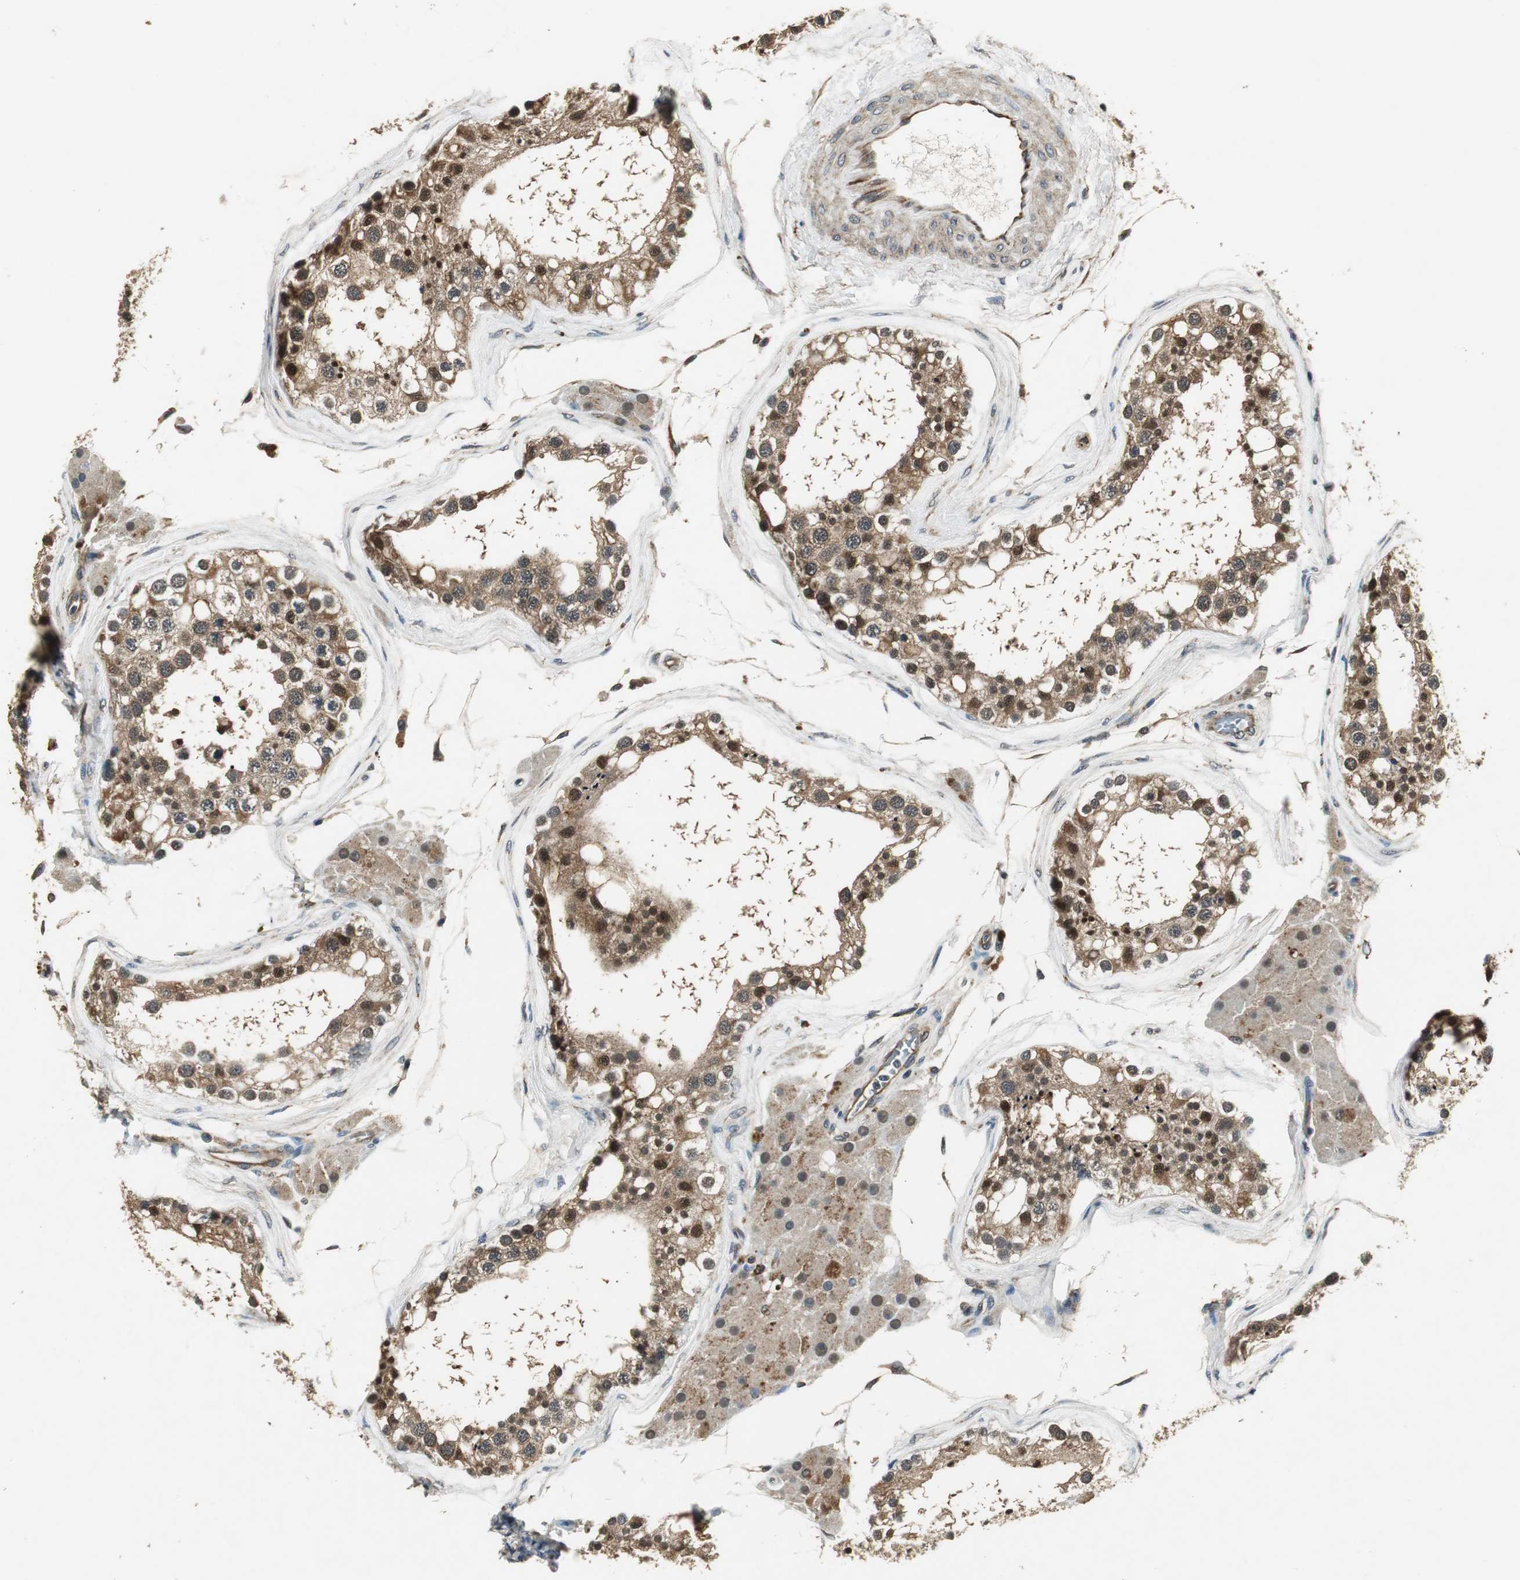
{"staining": {"intensity": "moderate", "quantity": ">75%", "location": "cytoplasmic/membranous,nuclear"}, "tissue": "testis", "cell_type": "Cells in seminiferous ducts", "image_type": "normal", "snomed": [{"axis": "morphology", "description": "Normal tissue, NOS"}, {"axis": "topography", "description": "Testis"}], "caption": "The micrograph shows staining of benign testis, revealing moderate cytoplasmic/membranous,nuclear protein expression (brown color) within cells in seminiferous ducts.", "gene": "PSMB4", "patient": {"sex": "male", "age": 68}}